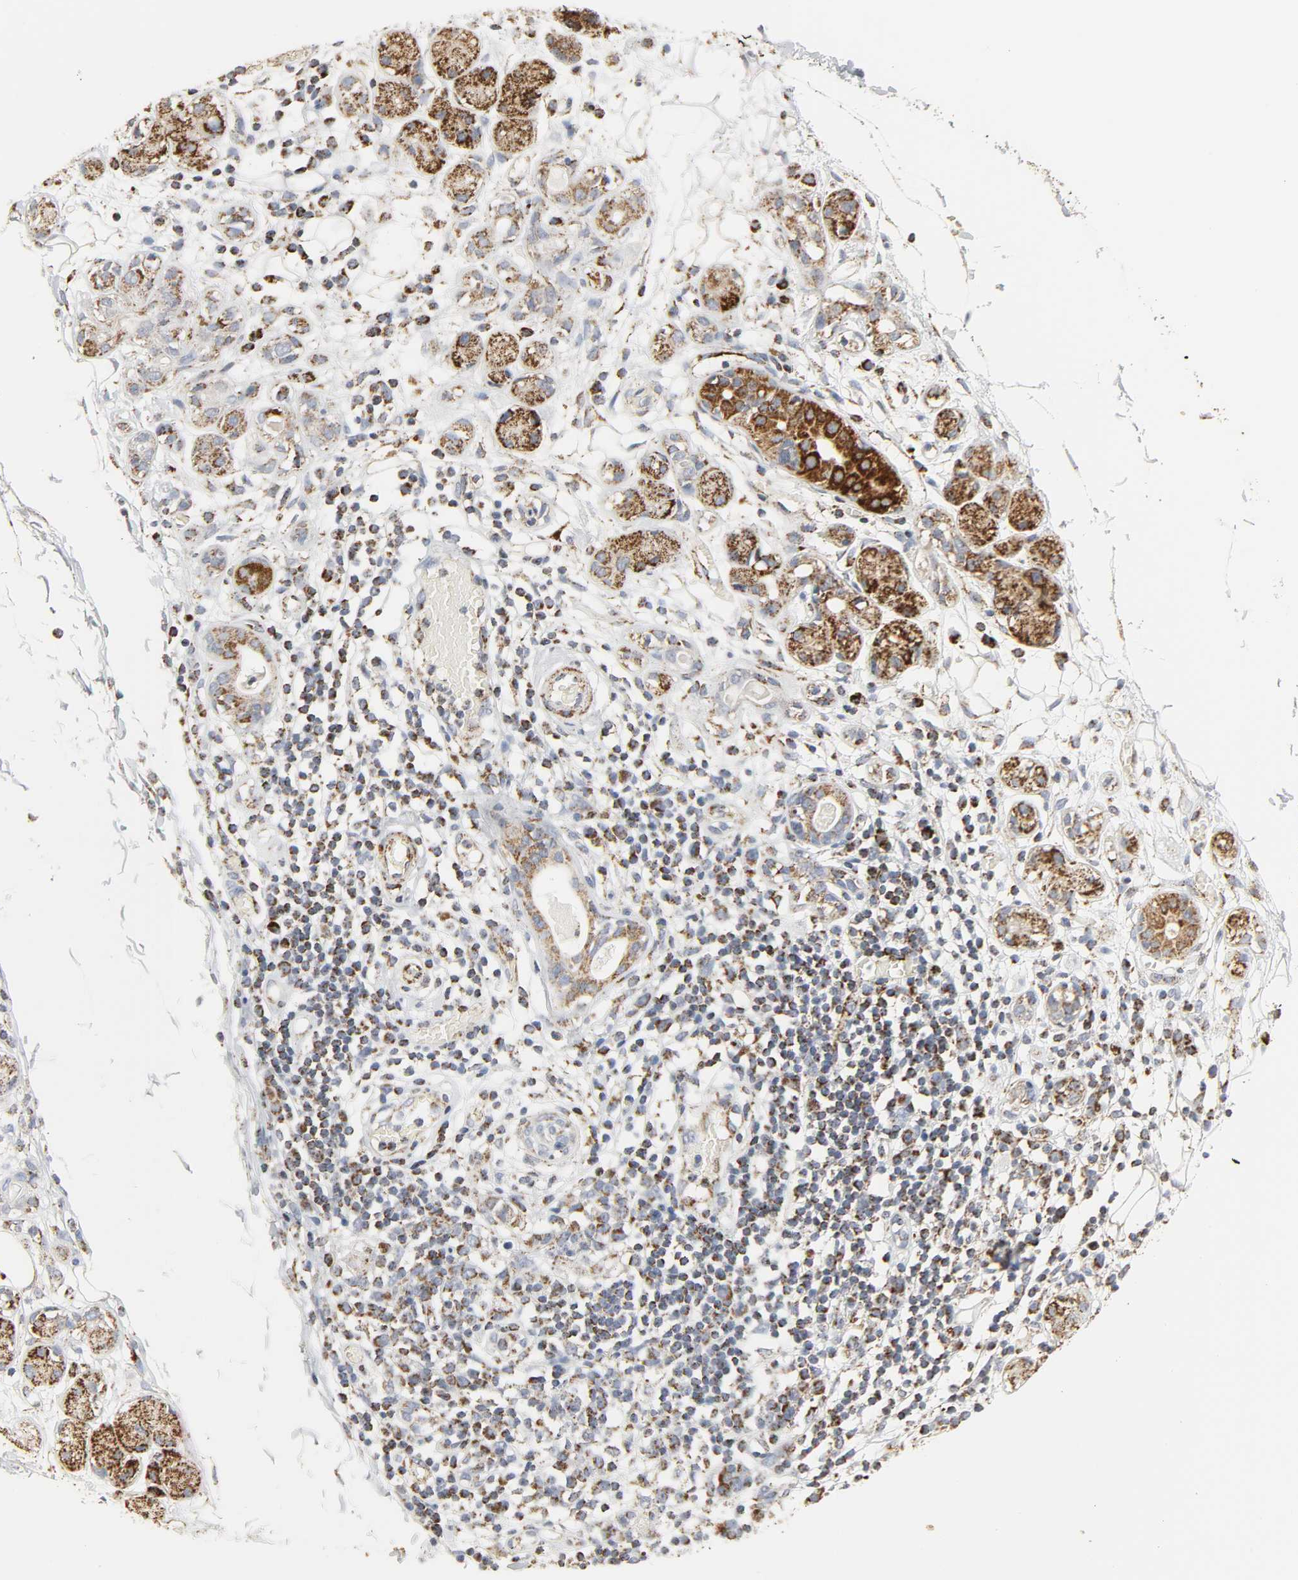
{"staining": {"intensity": "moderate", "quantity": ">75%", "location": "cytoplasmic/membranous"}, "tissue": "adipose tissue", "cell_type": "Adipocytes", "image_type": "normal", "snomed": [{"axis": "morphology", "description": "Normal tissue, NOS"}, {"axis": "morphology", "description": "Inflammation, NOS"}, {"axis": "topography", "description": "Vascular tissue"}, {"axis": "topography", "description": "Salivary gland"}], "caption": "A medium amount of moderate cytoplasmic/membranous expression is appreciated in about >75% of adipocytes in unremarkable adipose tissue.", "gene": "ACAT1", "patient": {"sex": "female", "age": 75}}